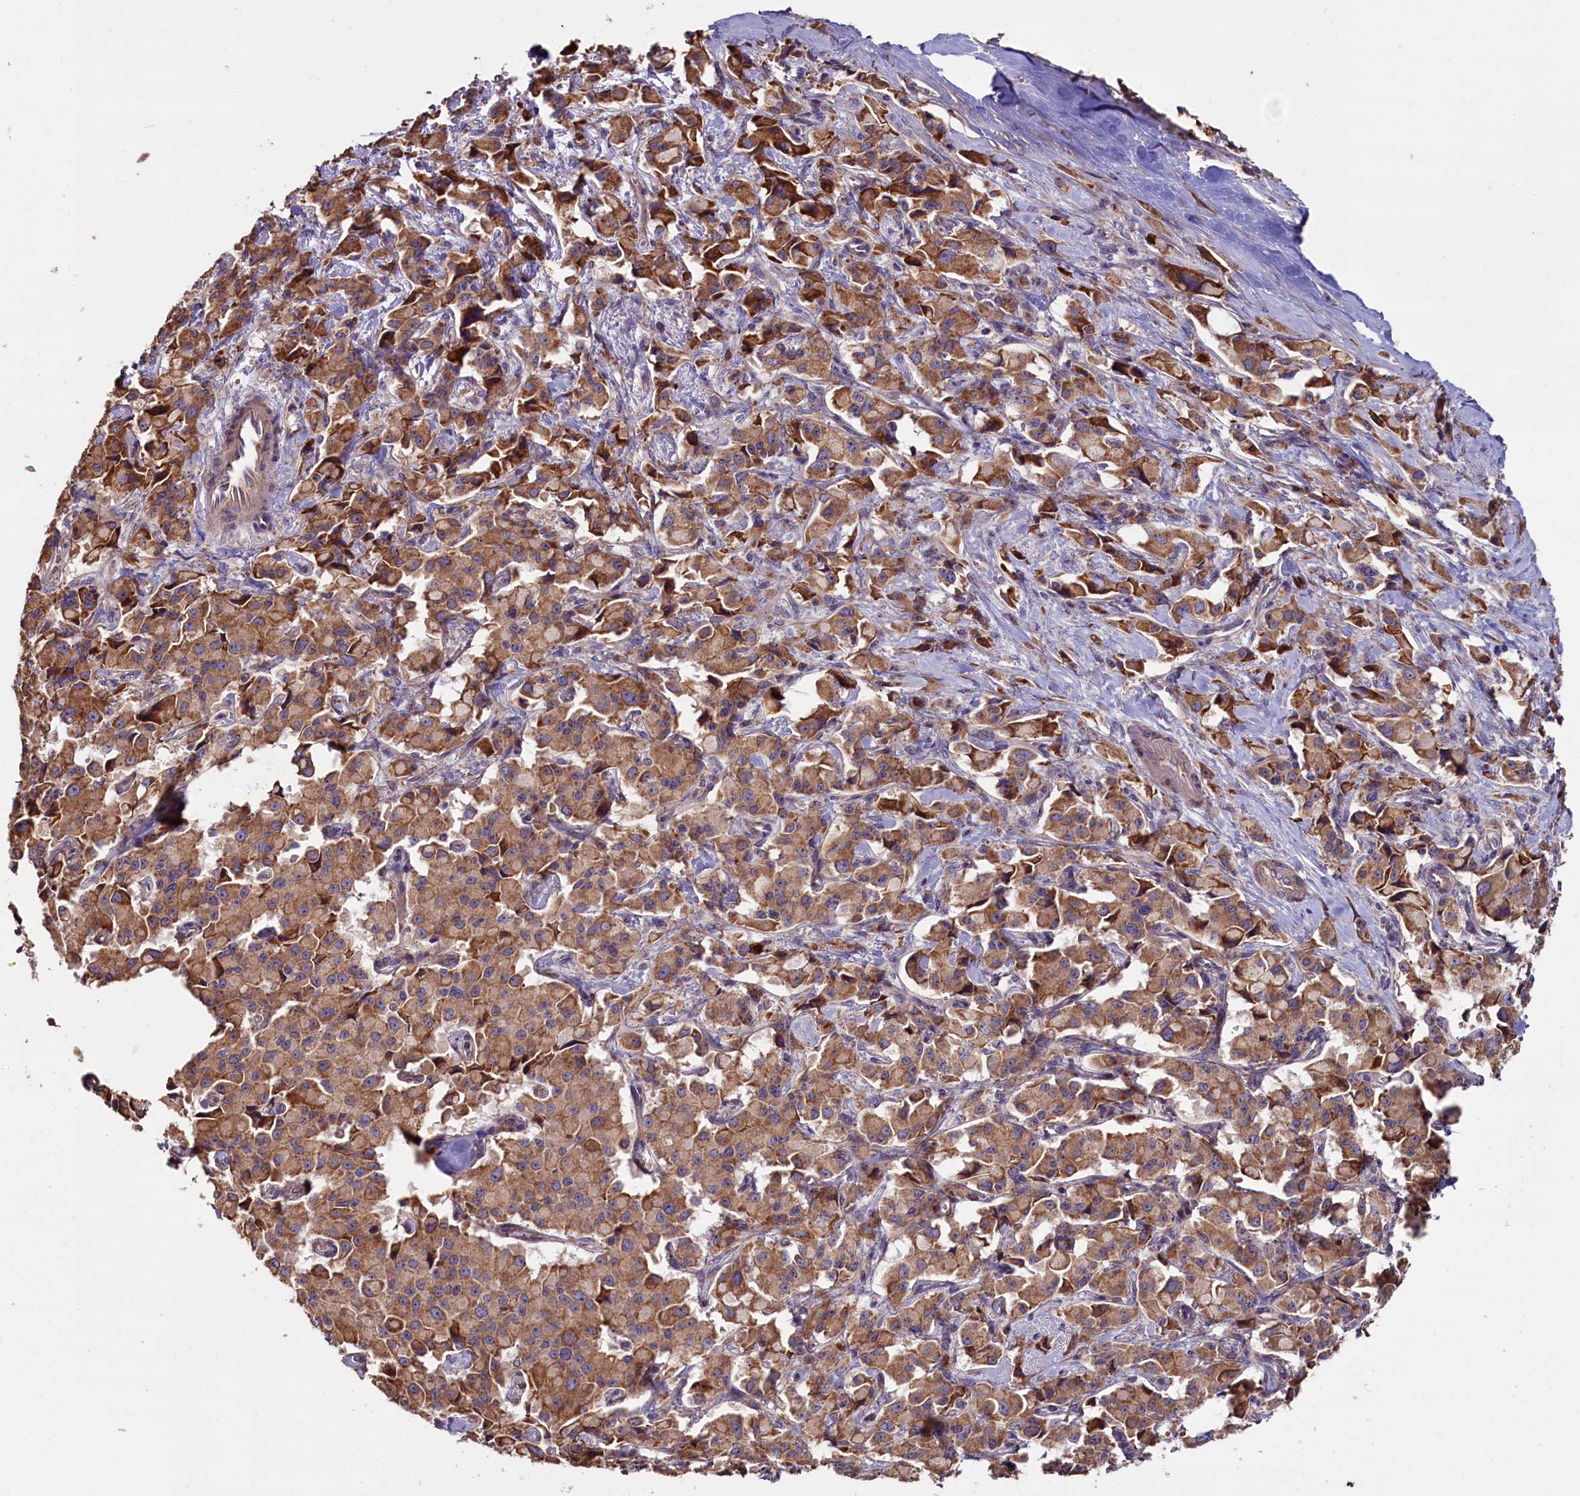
{"staining": {"intensity": "moderate", "quantity": ">75%", "location": "cytoplasmic/membranous"}, "tissue": "pancreatic cancer", "cell_type": "Tumor cells", "image_type": "cancer", "snomed": [{"axis": "morphology", "description": "Adenocarcinoma, NOS"}, {"axis": "topography", "description": "Pancreas"}], "caption": "Moderate cytoplasmic/membranous protein staining is identified in about >75% of tumor cells in pancreatic cancer (adenocarcinoma).", "gene": "ZSWIM1", "patient": {"sex": "male", "age": 65}}